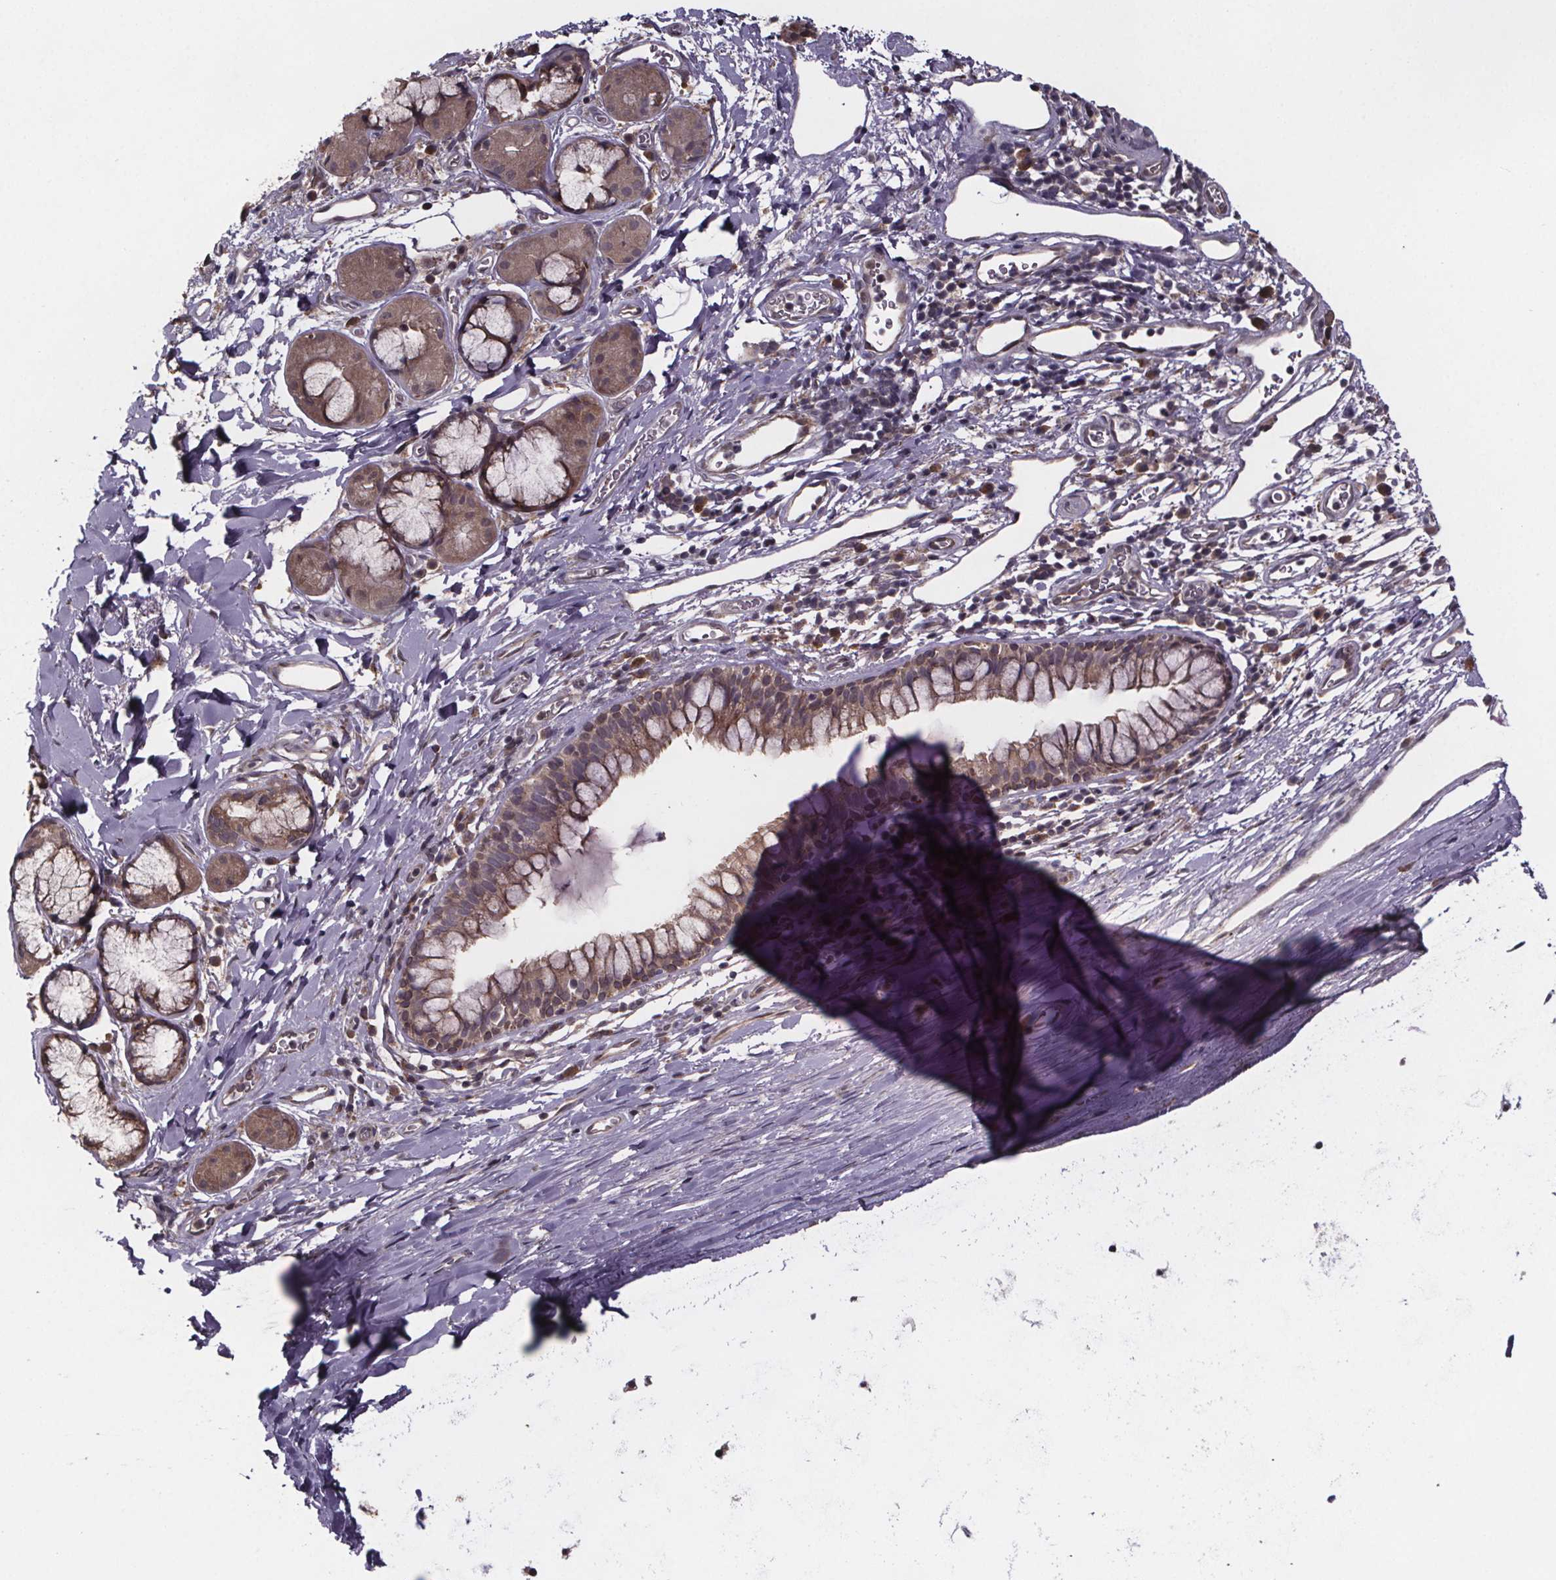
{"staining": {"intensity": "moderate", "quantity": ">75%", "location": "cytoplasmic/membranous"}, "tissue": "bronchus", "cell_type": "Respiratory epithelial cells", "image_type": "normal", "snomed": [{"axis": "morphology", "description": "Normal tissue, NOS"}, {"axis": "topography", "description": "Cartilage tissue"}, {"axis": "topography", "description": "Bronchus"}], "caption": "Approximately >75% of respiratory epithelial cells in normal bronchus exhibit moderate cytoplasmic/membranous protein positivity as visualized by brown immunohistochemical staining.", "gene": "SAT1", "patient": {"sex": "male", "age": 58}}